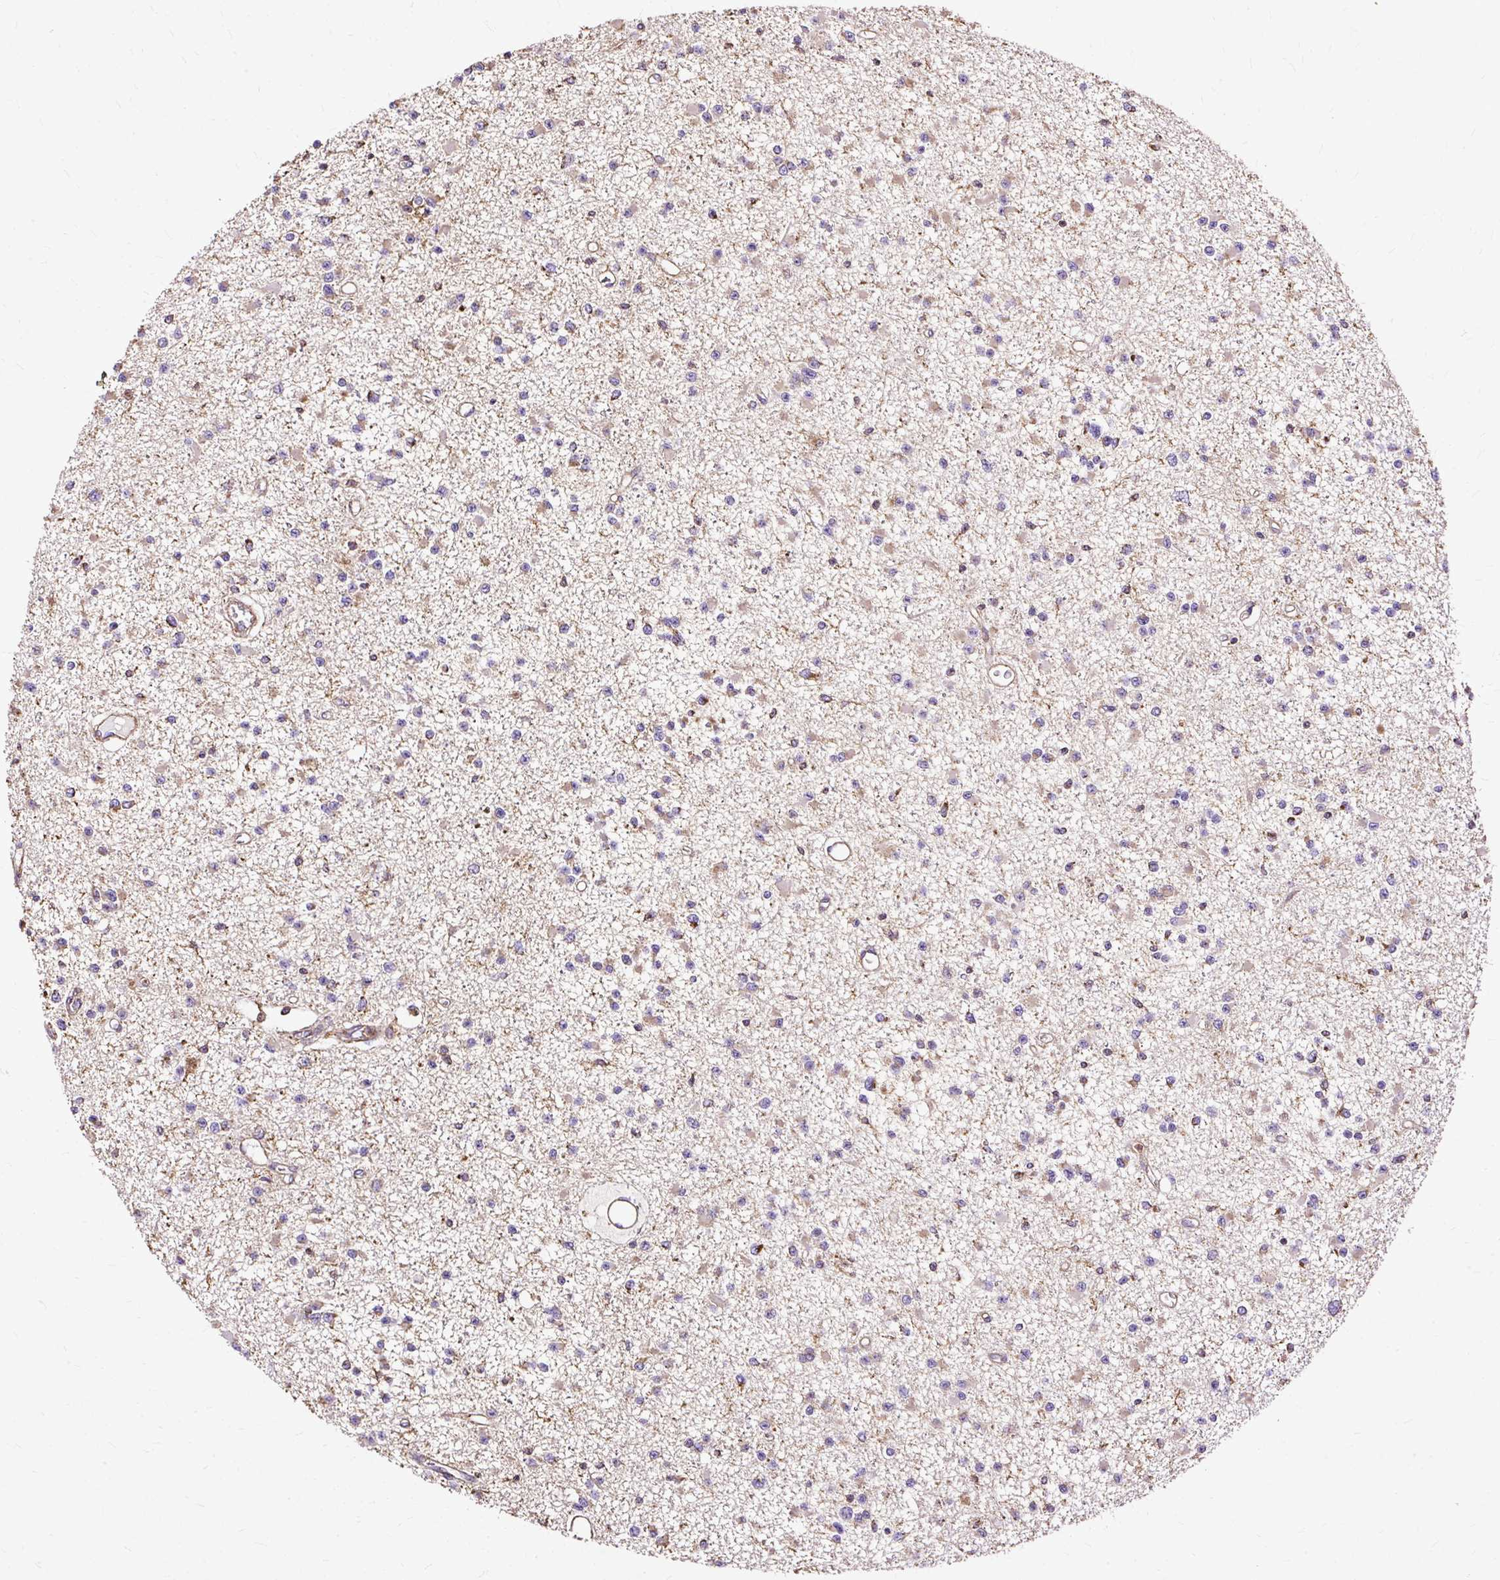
{"staining": {"intensity": "moderate", "quantity": "25%-75%", "location": "cytoplasmic/membranous"}, "tissue": "glioma", "cell_type": "Tumor cells", "image_type": "cancer", "snomed": [{"axis": "morphology", "description": "Glioma, malignant, Low grade"}, {"axis": "topography", "description": "Brain"}], "caption": "Approximately 25%-75% of tumor cells in malignant glioma (low-grade) show moderate cytoplasmic/membranous protein staining as visualized by brown immunohistochemical staining.", "gene": "KLHL11", "patient": {"sex": "female", "age": 22}}